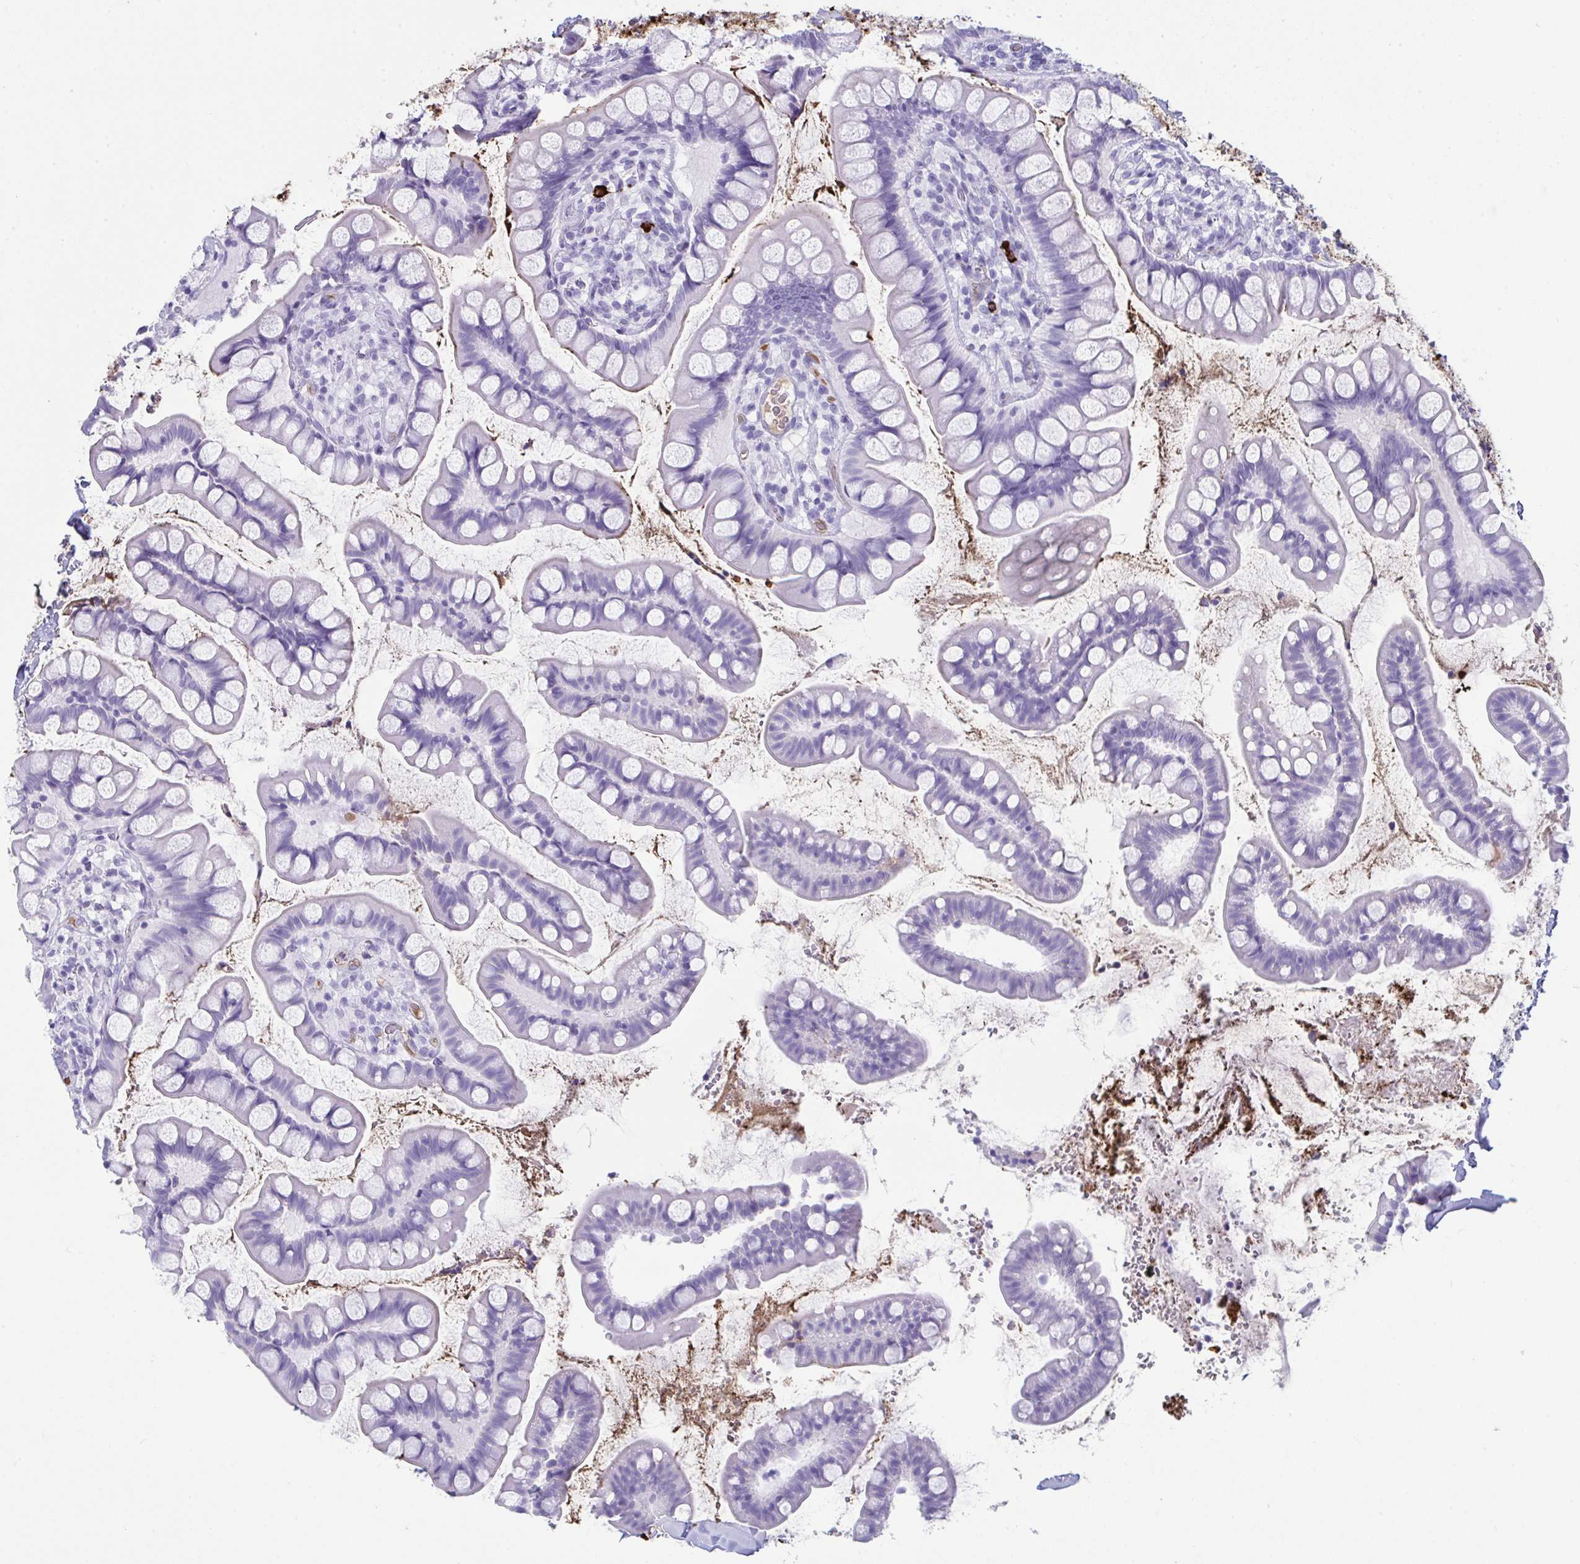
{"staining": {"intensity": "moderate", "quantity": "<25%", "location": "cytoplasmic/membranous"}, "tissue": "small intestine", "cell_type": "Glandular cells", "image_type": "normal", "snomed": [{"axis": "morphology", "description": "Normal tissue, NOS"}, {"axis": "topography", "description": "Small intestine"}], "caption": "A micrograph of human small intestine stained for a protein exhibits moderate cytoplasmic/membranous brown staining in glandular cells. The staining was performed using DAB (3,3'-diaminobenzidine) to visualize the protein expression in brown, while the nuclei were stained in blue with hematoxylin (Magnification: 20x).", "gene": "JCHAIN", "patient": {"sex": "male", "age": 70}}